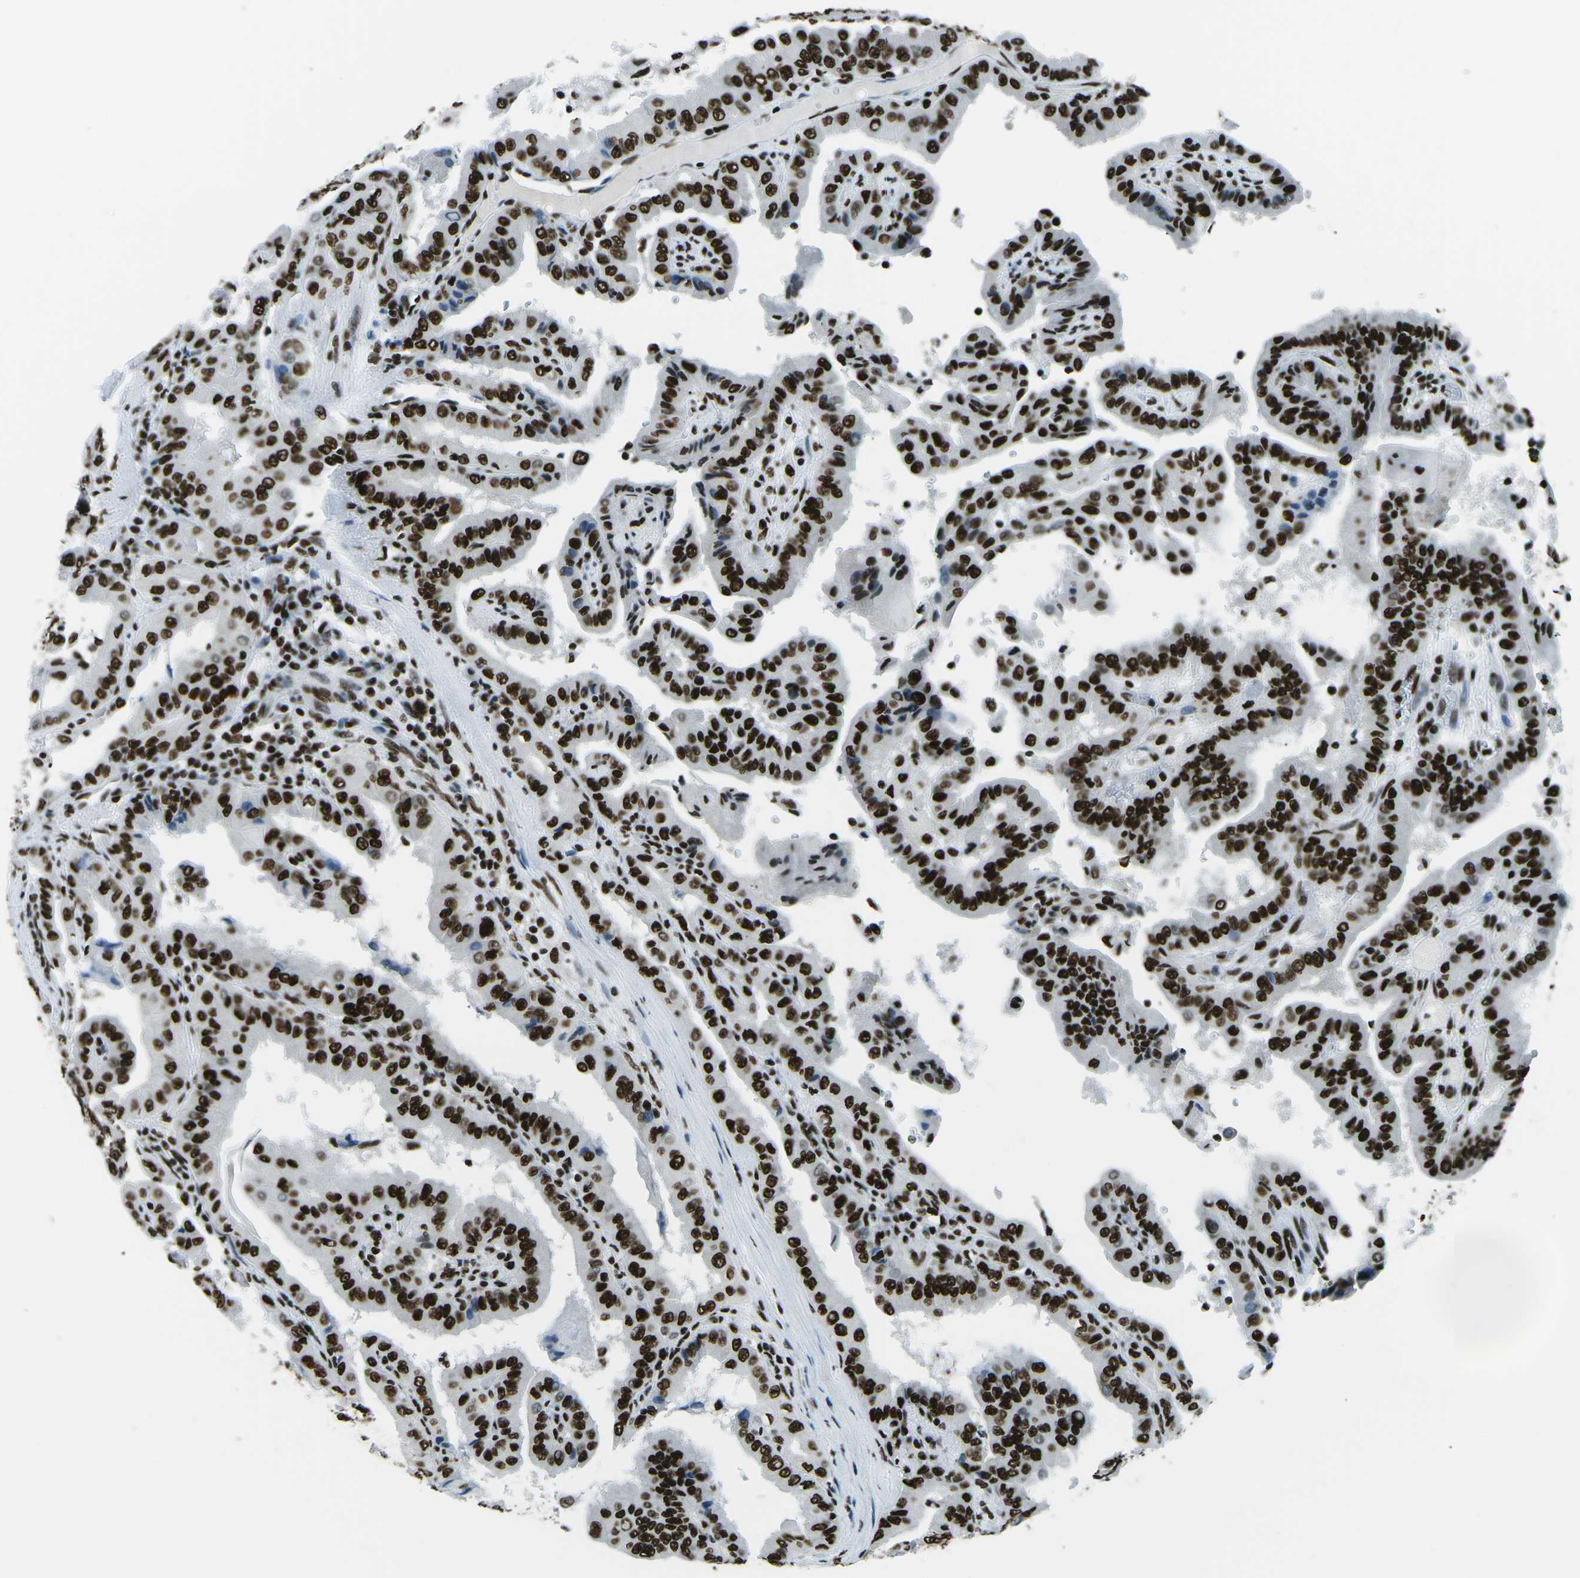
{"staining": {"intensity": "strong", "quantity": ">75%", "location": "nuclear"}, "tissue": "thyroid cancer", "cell_type": "Tumor cells", "image_type": "cancer", "snomed": [{"axis": "morphology", "description": "Papillary adenocarcinoma, NOS"}, {"axis": "topography", "description": "Thyroid gland"}], "caption": "Immunohistochemical staining of papillary adenocarcinoma (thyroid) displays high levels of strong nuclear protein positivity in approximately >75% of tumor cells.", "gene": "HNRNPL", "patient": {"sex": "male", "age": 33}}